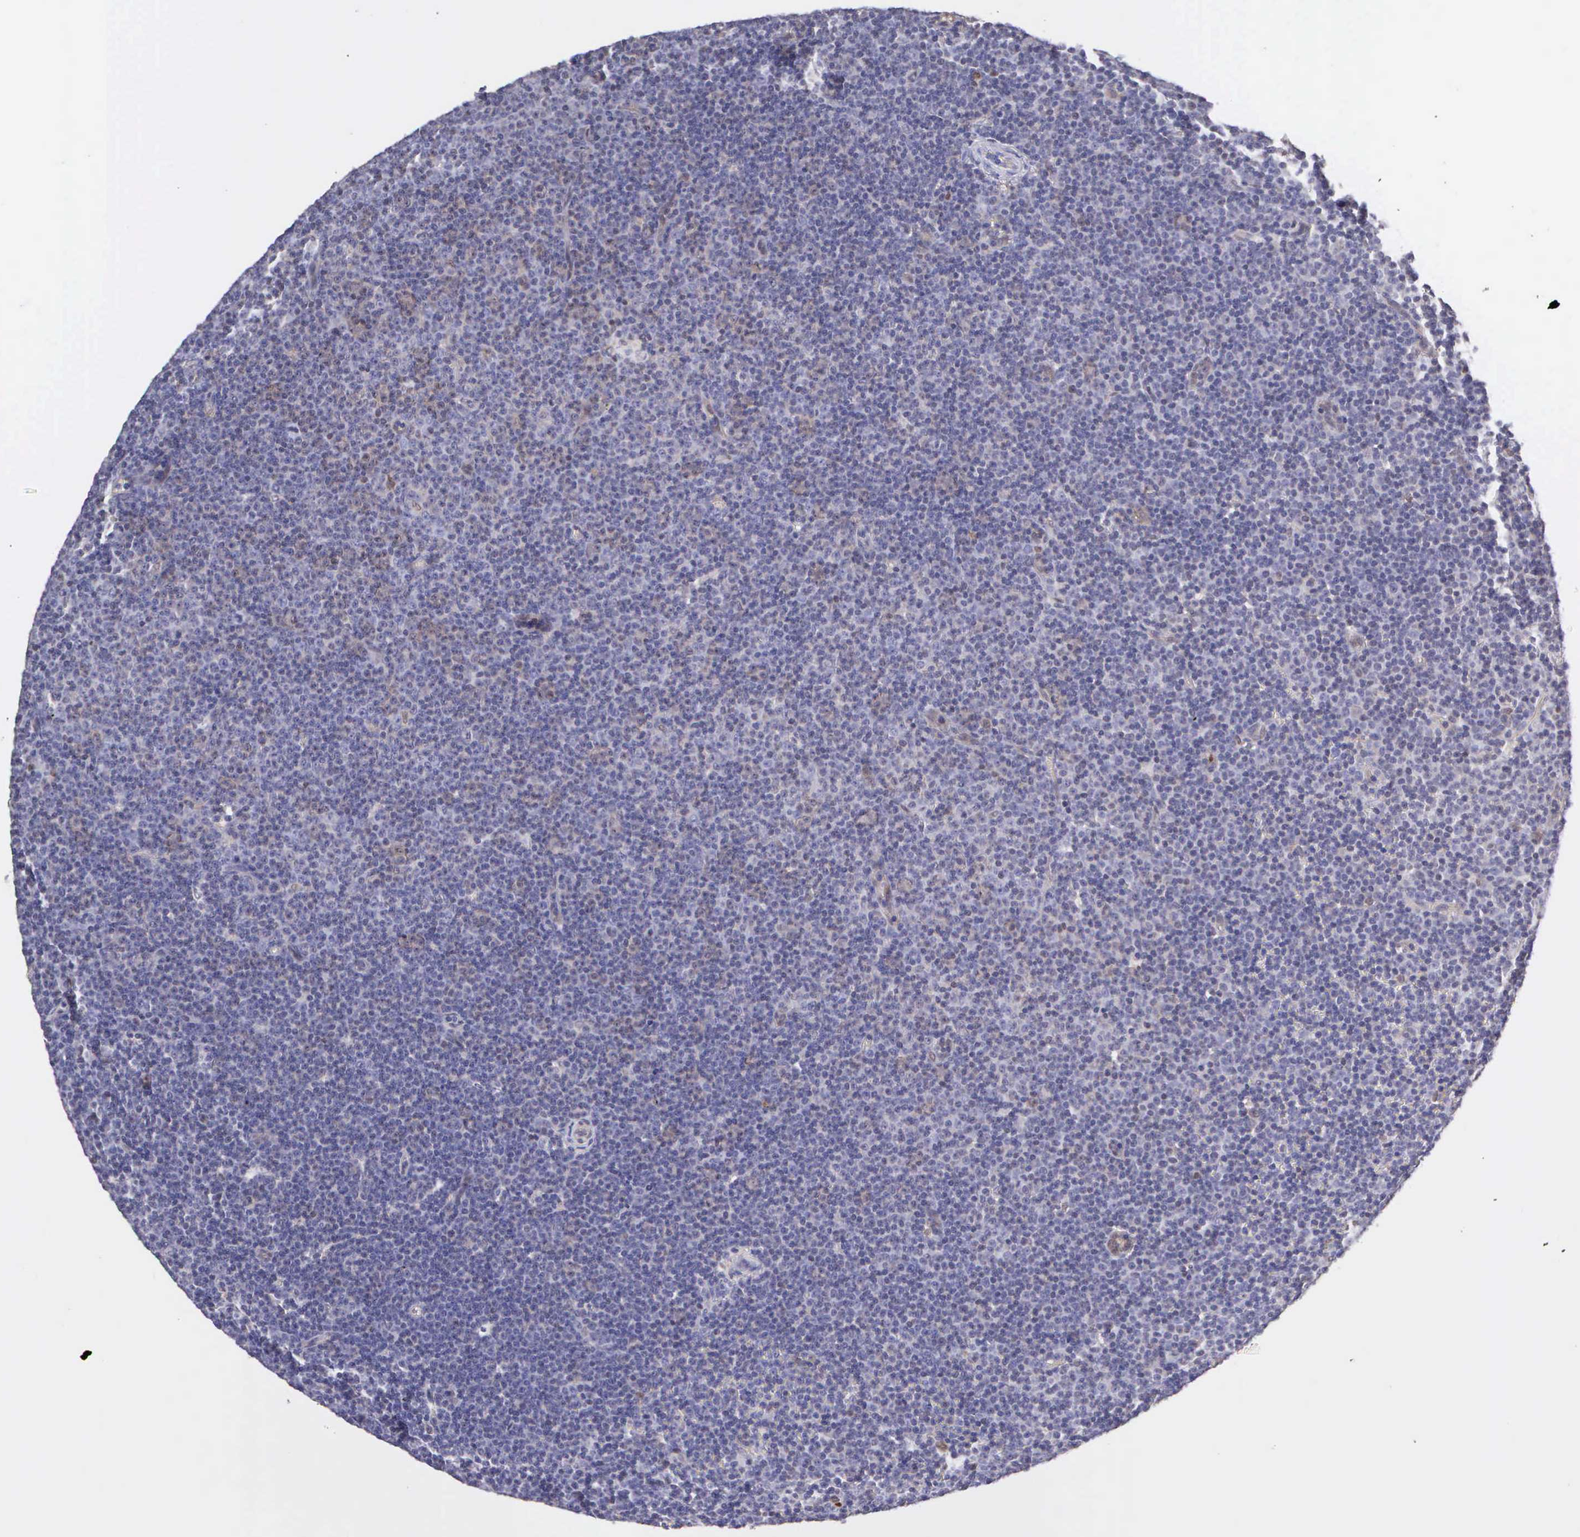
{"staining": {"intensity": "negative", "quantity": "none", "location": "none"}, "tissue": "lymphoma", "cell_type": "Tumor cells", "image_type": "cancer", "snomed": [{"axis": "morphology", "description": "Malignant lymphoma, non-Hodgkin's type, Low grade"}, {"axis": "topography", "description": "Lymph node"}], "caption": "This is an IHC micrograph of lymphoma. There is no positivity in tumor cells.", "gene": "BID", "patient": {"sex": "male", "age": 57}}